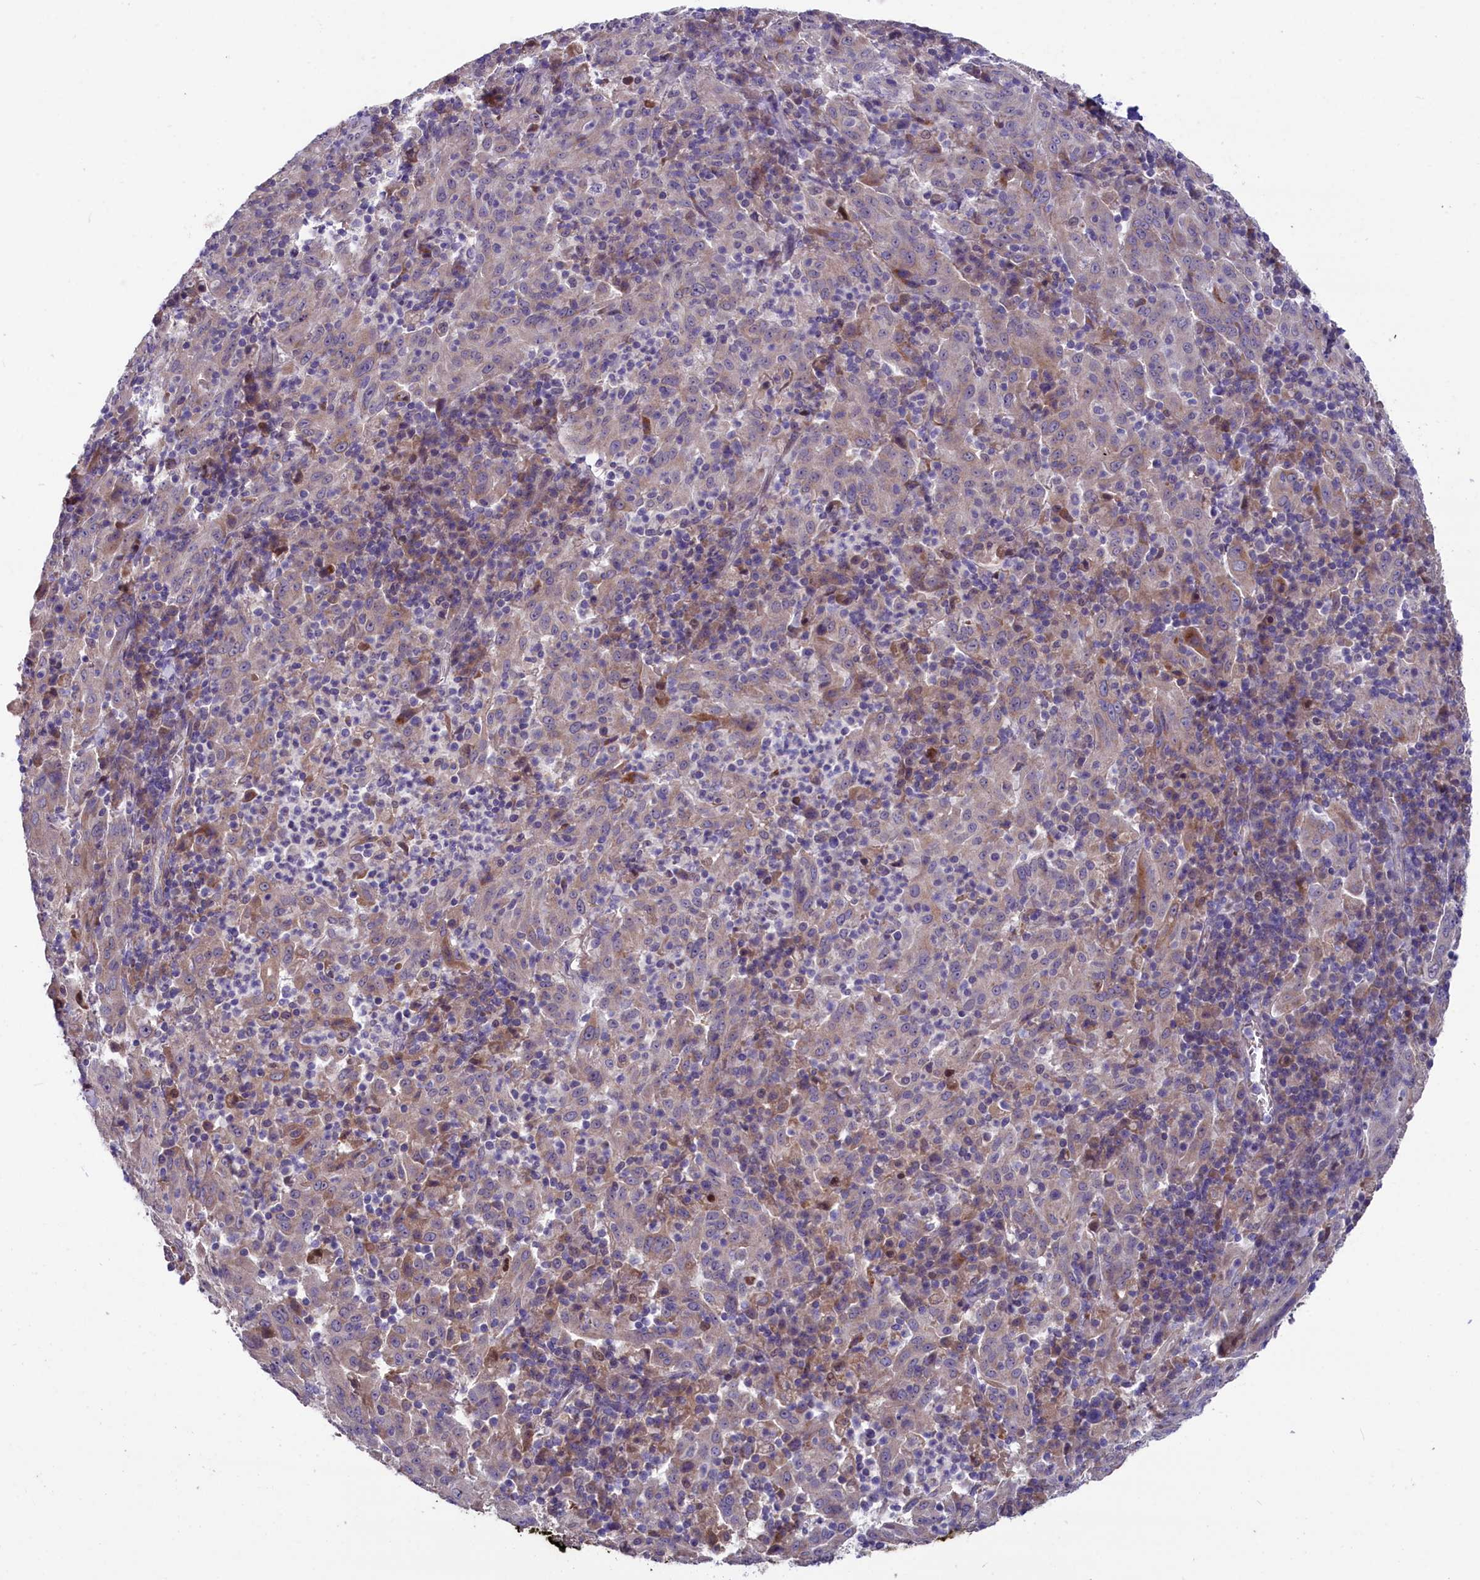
{"staining": {"intensity": "weak", "quantity": ">75%", "location": "cytoplasmic/membranous"}, "tissue": "pancreatic cancer", "cell_type": "Tumor cells", "image_type": "cancer", "snomed": [{"axis": "morphology", "description": "Adenocarcinoma, NOS"}, {"axis": "topography", "description": "Pancreas"}], "caption": "Human pancreatic adenocarcinoma stained with a protein marker displays weak staining in tumor cells.", "gene": "SLC39A6", "patient": {"sex": "male", "age": 63}}